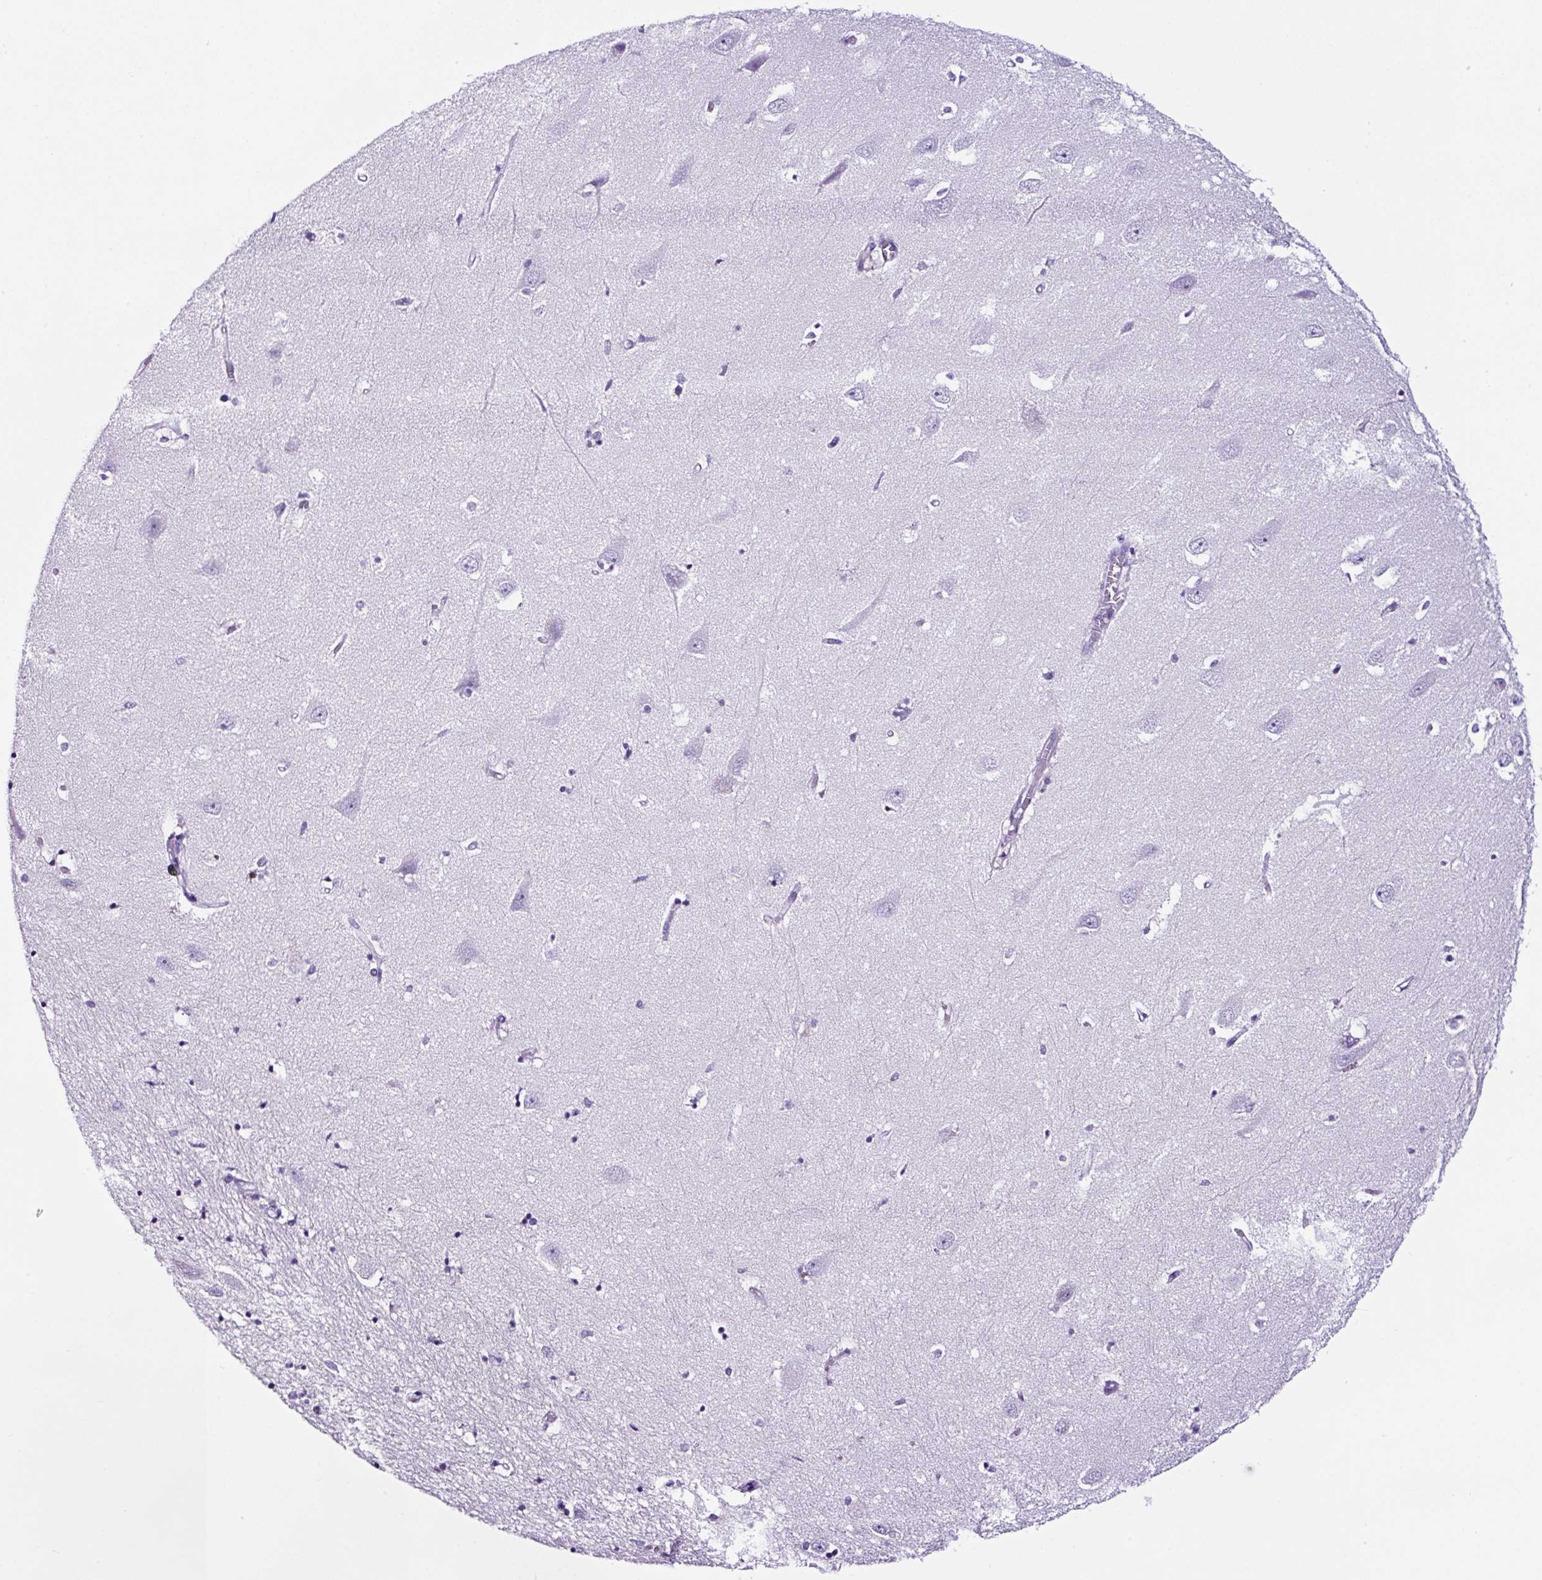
{"staining": {"intensity": "negative", "quantity": "none", "location": "none"}, "tissue": "hippocampus", "cell_type": "Glial cells", "image_type": "normal", "snomed": [{"axis": "morphology", "description": "Normal tissue, NOS"}, {"axis": "topography", "description": "Hippocampus"}], "caption": "The IHC image has no significant staining in glial cells of hippocampus.", "gene": "TAFA3", "patient": {"sex": "female", "age": 64}}